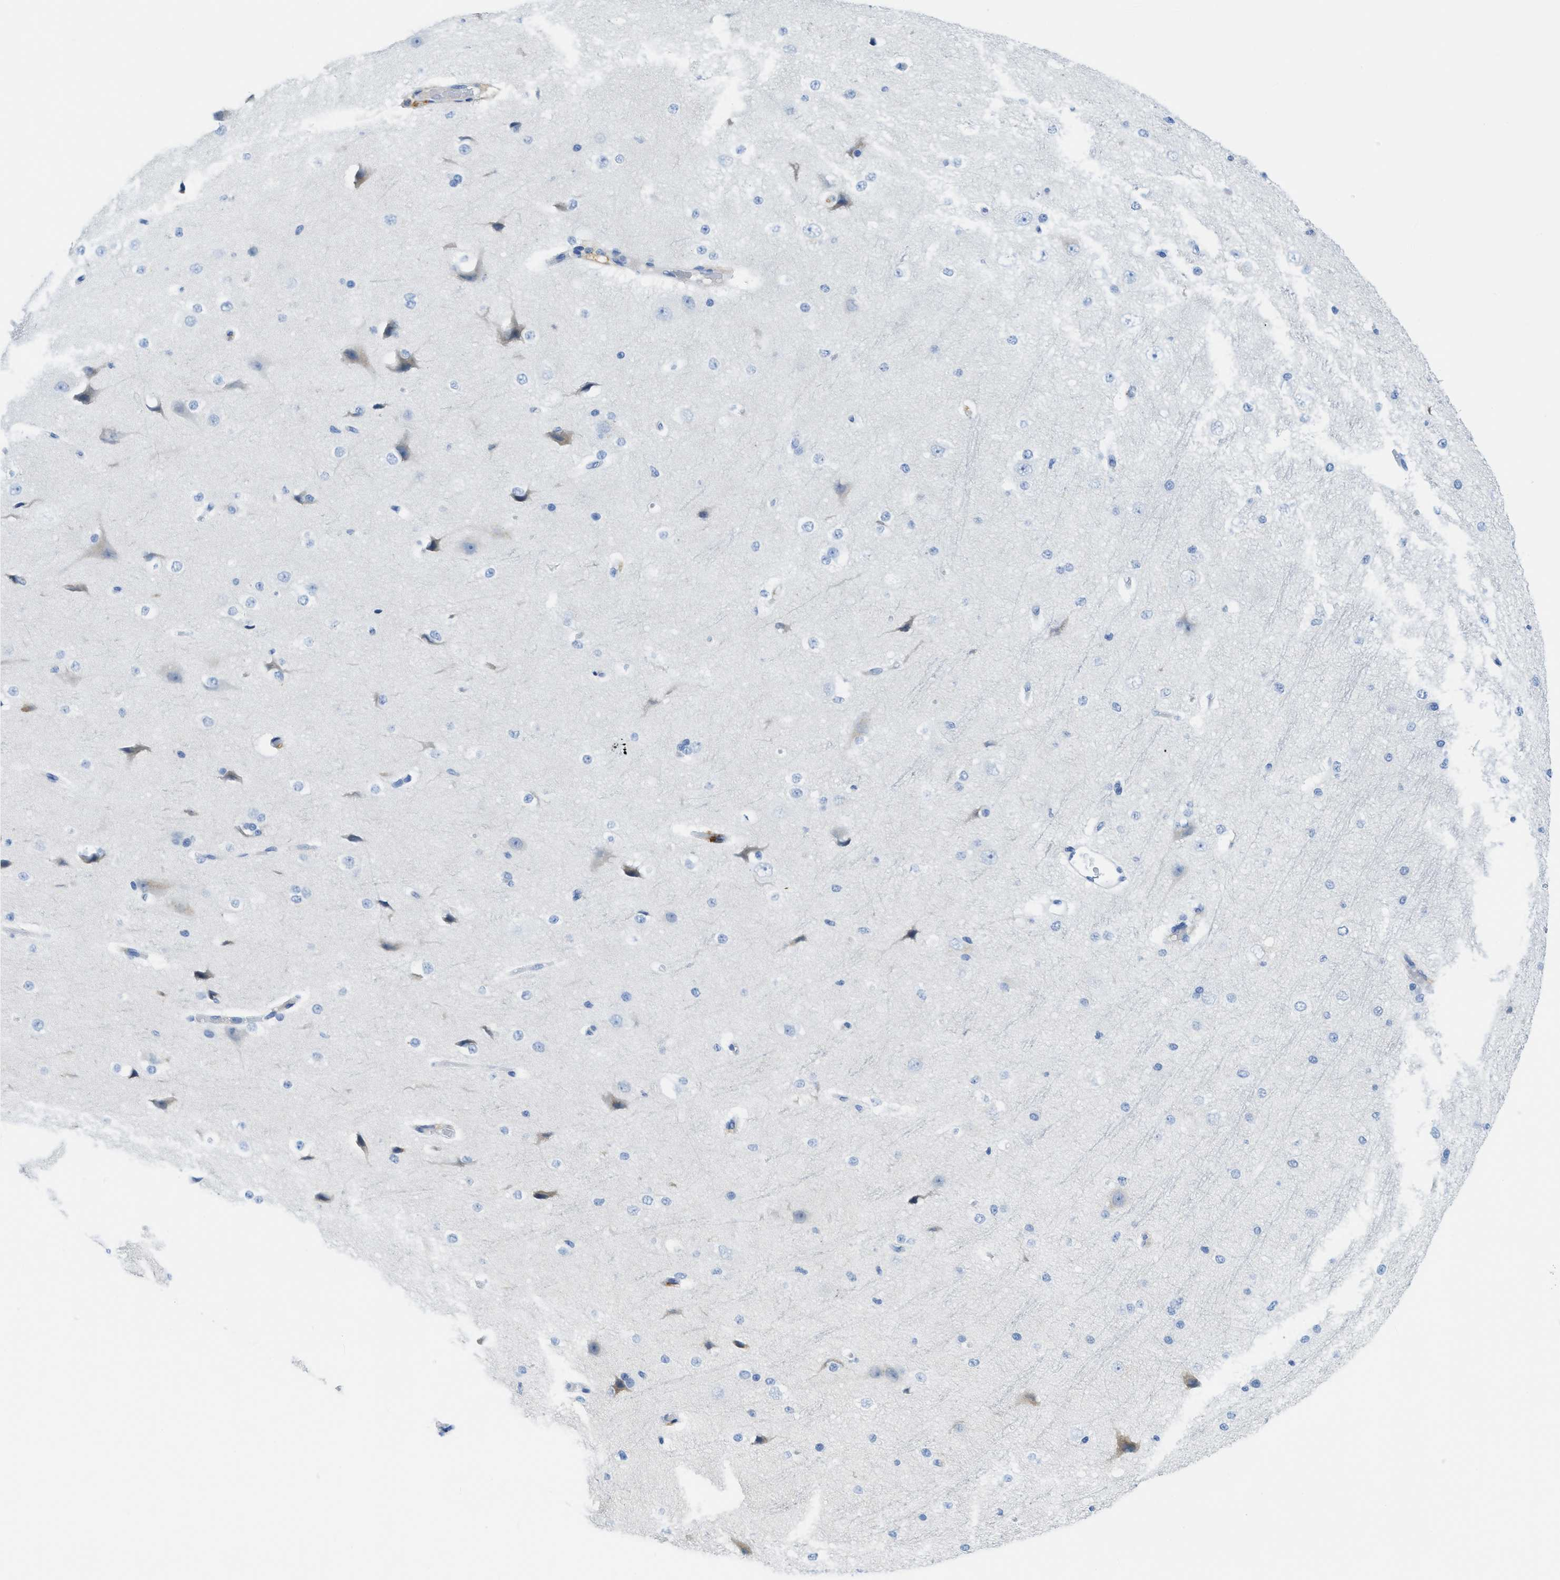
{"staining": {"intensity": "negative", "quantity": "none", "location": "none"}, "tissue": "cerebral cortex", "cell_type": "Endothelial cells", "image_type": "normal", "snomed": [{"axis": "morphology", "description": "Normal tissue, NOS"}, {"axis": "morphology", "description": "Developmental malformation"}, {"axis": "topography", "description": "Cerebral cortex"}], "caption": "This micrograph is of normal cerebral cortex stained with IHC to label a protein in brown with the nuclei are counter-stained blue. There is no positivity in endothelial cells. The staining is performed using DAB (3,3'-diaminobenzidine) brown chromogen with nuclei counter-stained in using hematoxylin.", "gene": "WDR4", "patient": {"sex": "female", "age": 30}}